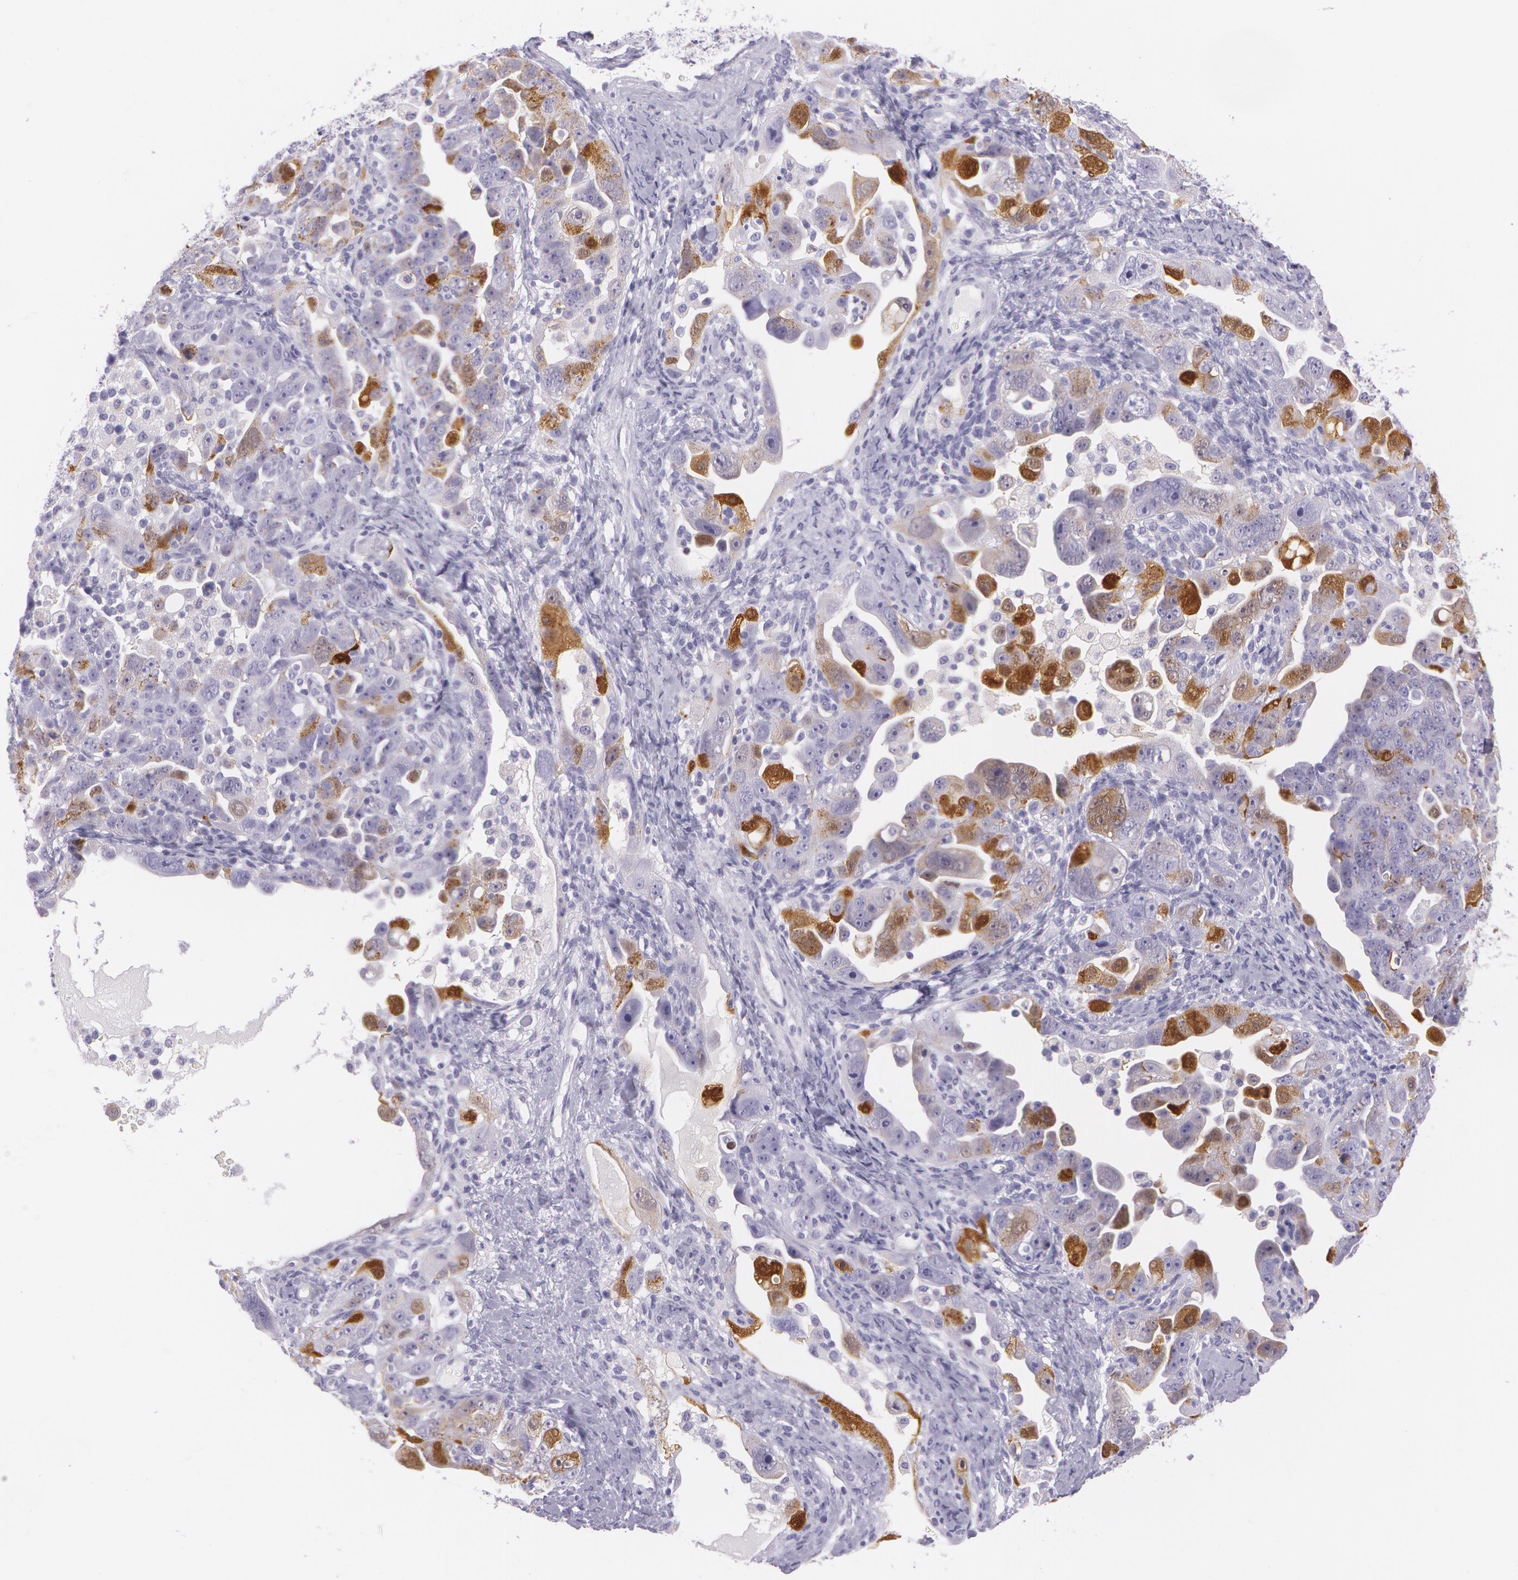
{"staining": {"intensity": "moderate", "quantity": "25%-75%", "location": "cytoplasmic/membranous"}, "tissue": "ovarian cancer", "cell_type": "Tumor cells", "image_type": "cancer", "snomed": [{"axis": "morphology", "description": "Cystadenocarcinoma, serous, NOS"}, {"axis": "topography", "description": "Ovary"}], "caption": "Moderate cytoplasmic/membranous expression for a protein is seen in approximately 25%-75% of tumor cells of ovarian serous cystadenocarcinoma using IHC.", "gene": "SNCG", "patient": {"sex": "female", "age": 66}}